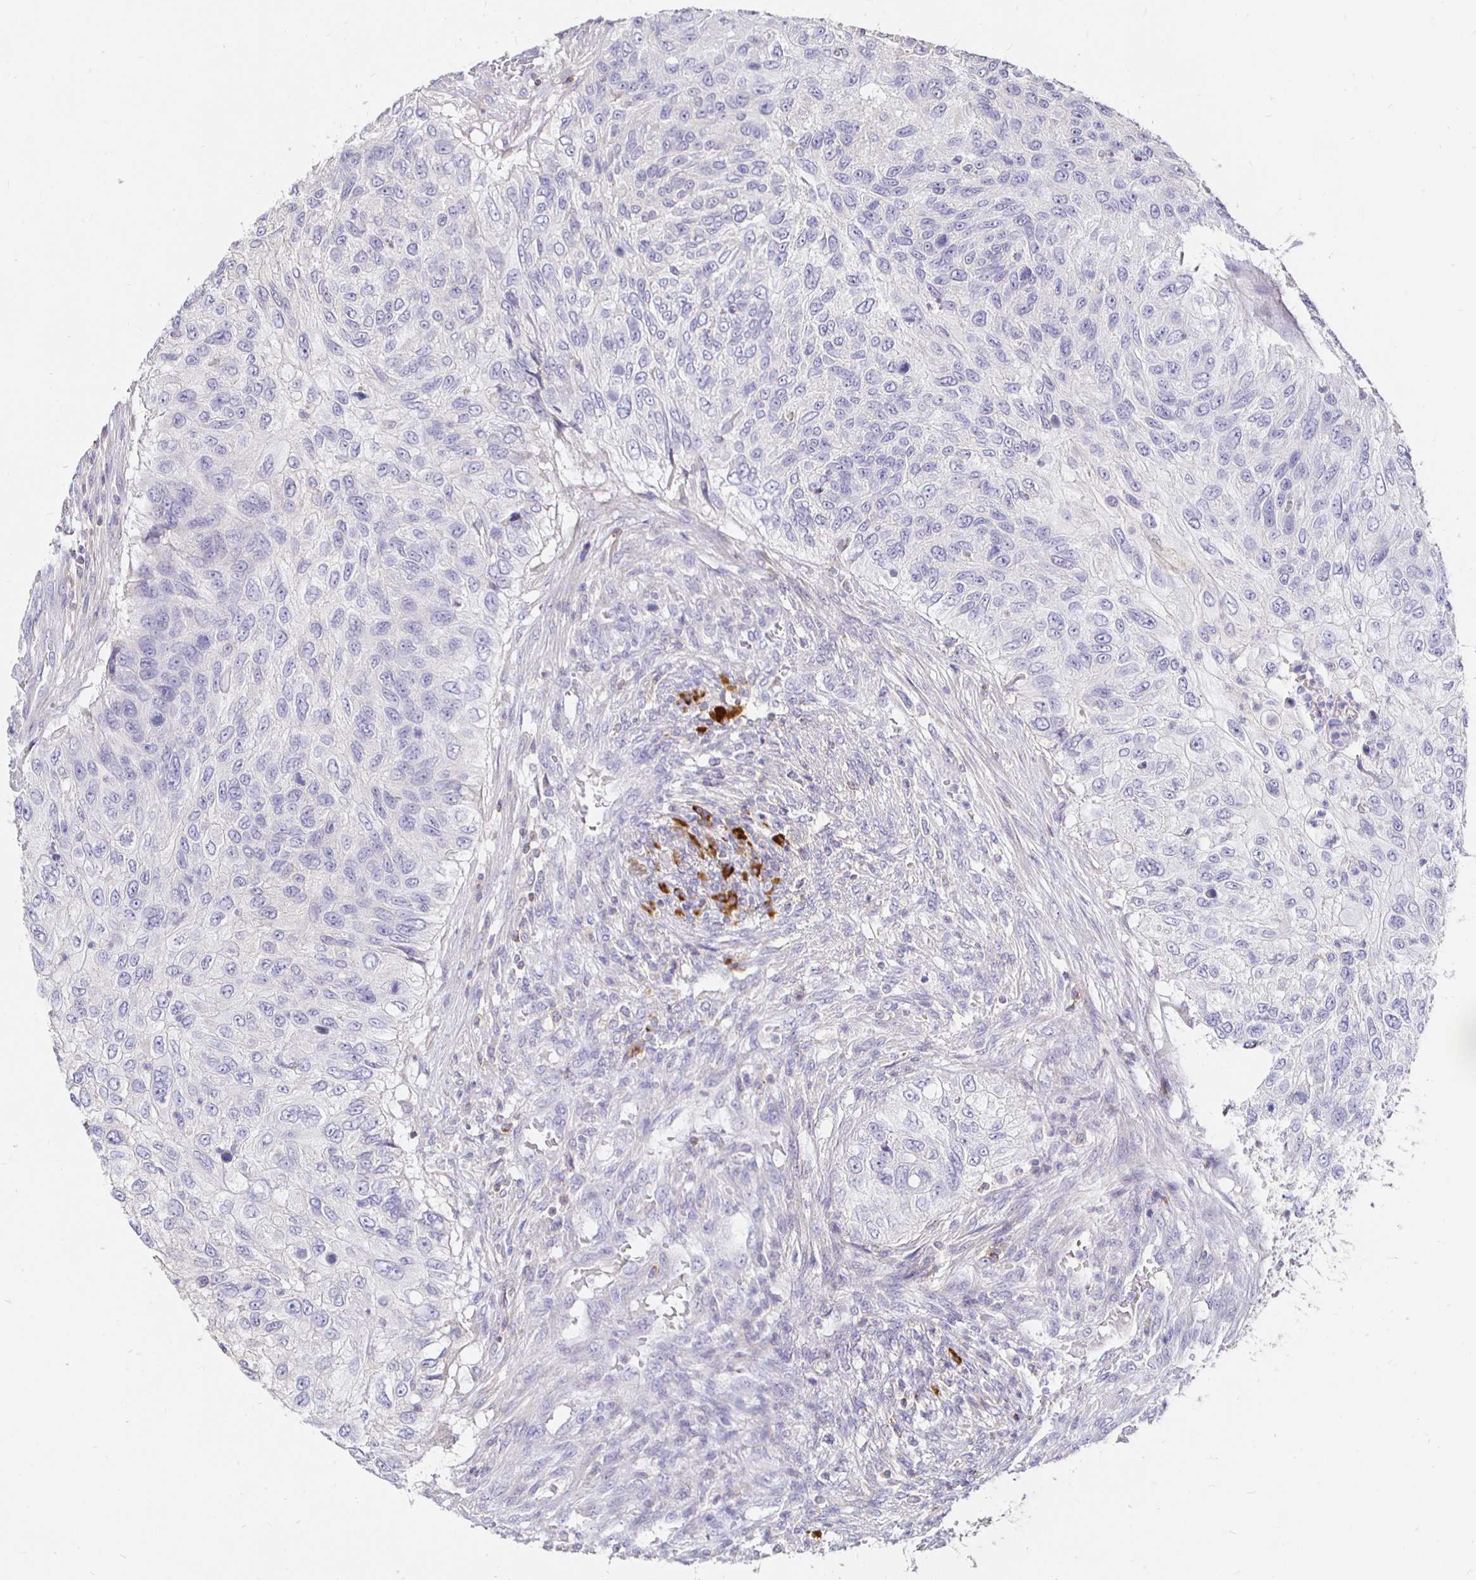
{"staining": {"intensity": "negative", "quantity": "none", "location": "none"}, "tissue": "urothelial cancer", "cell_type": "Tumor cells", "image_type": "cancer", "snomed": [{"axis": "morphology", "description": "Urothelial carcinoma, High grade"}, {"axis": "topography", "description": "Urinary bladder"}], "caption": "Human urothelial carcinoma (high-grade) stained for a protein using immunohistochemistry shows no positivity in tumor cells.", "gene": "CXCR3", "patient": {"sex": "female", "age": 60}}